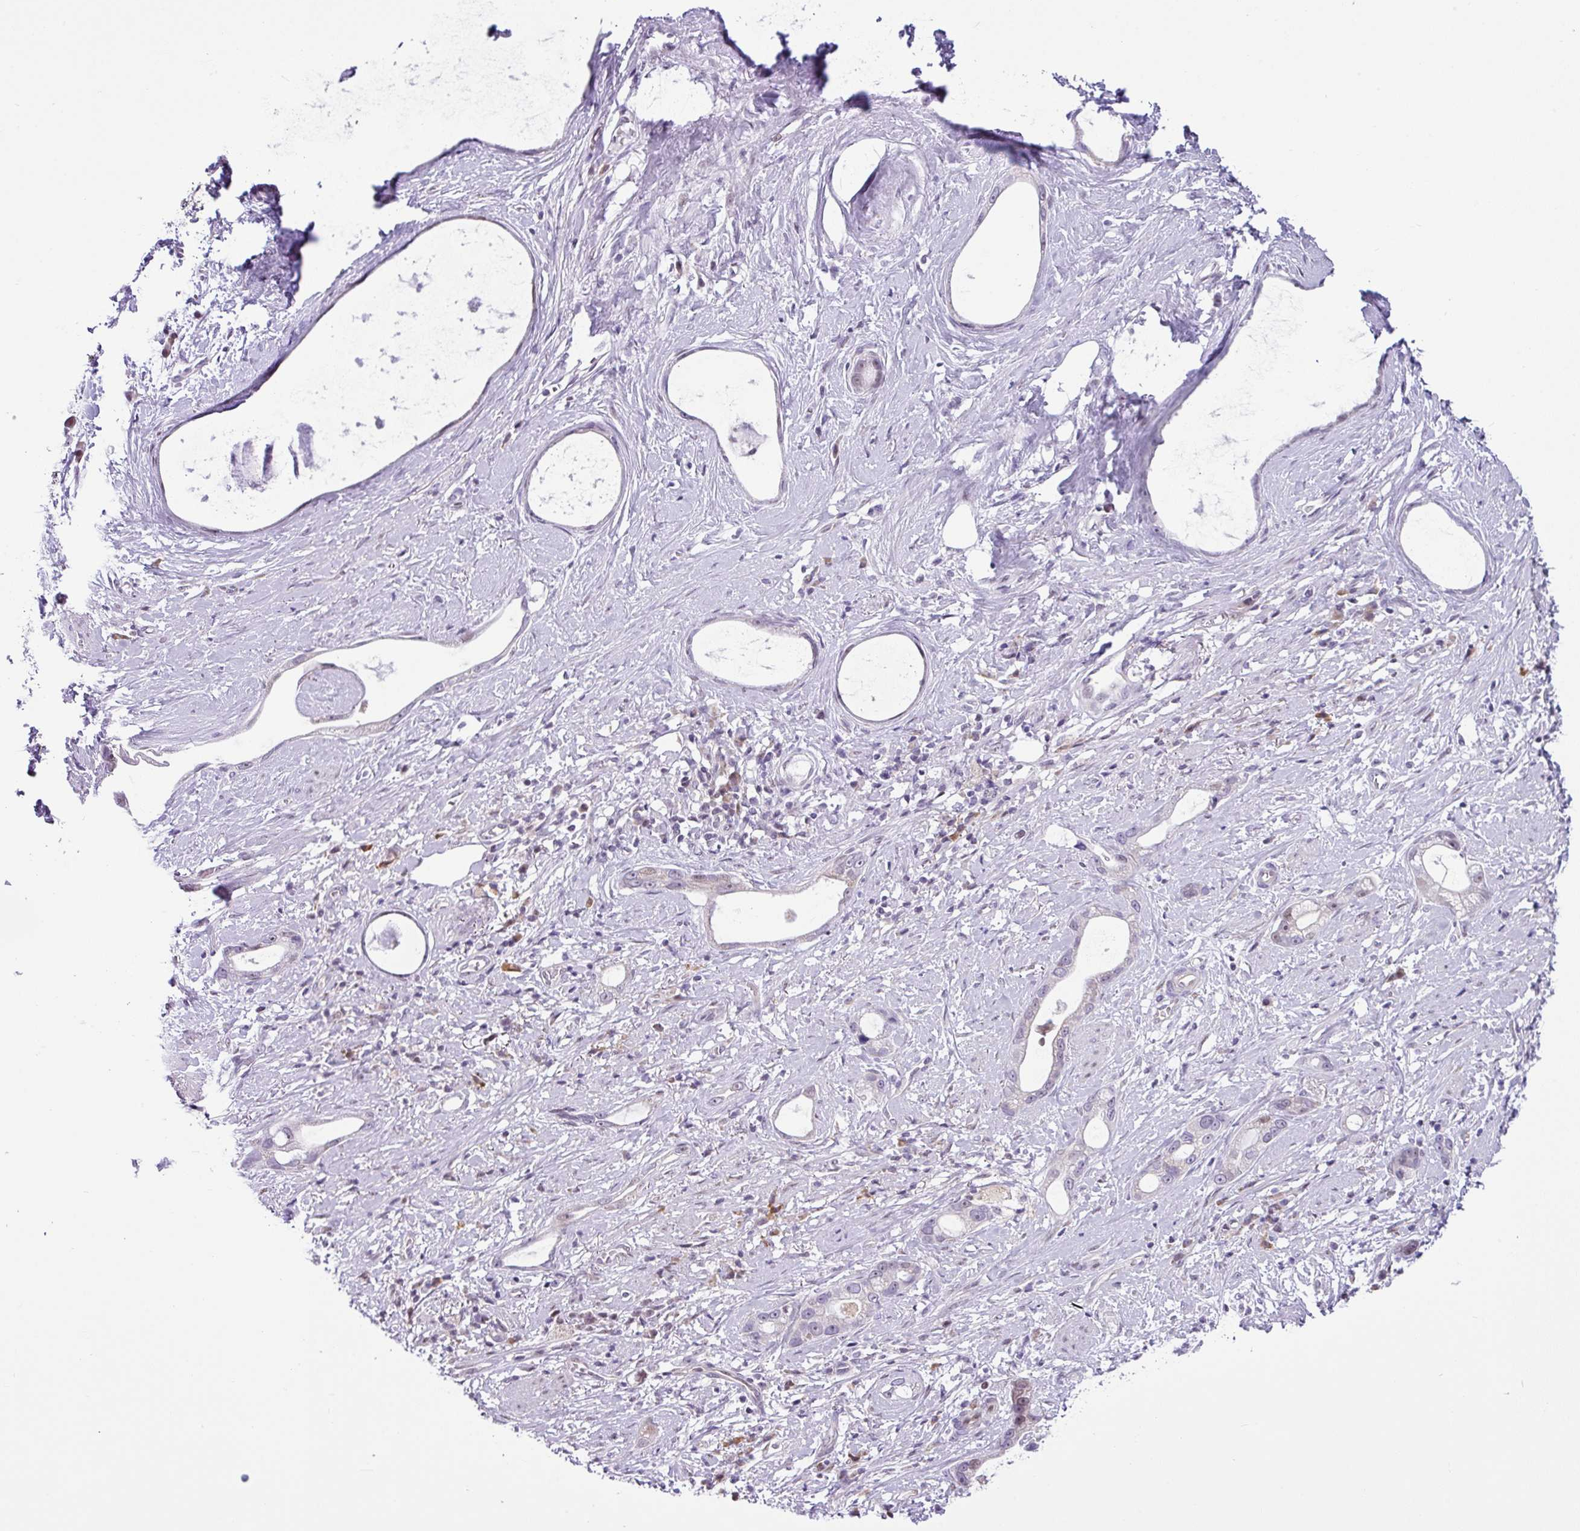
{"staining": {"intensity": "weak", "quantity": "25%-75%", "location": "cytoplasmic/membranous"}, "tissue": "stomach cancer", "cell_type": "Tumor cells", "image_type": "cancer", "snomed": [{"axis": "morphology", "description": "Adenocarcinoma, NOS"}, {"axis": "topography", "description": "Stomach"}], "caption": "Brown immunohistochemical staining in human stomach cancer (adenocarcinoma) demonstrates weak cytoplasmic/membranous positivity in about 25%-75% of tumor cells.", "gene": "NDUFB2", "patient": {"sex": "male", "age": 55}}